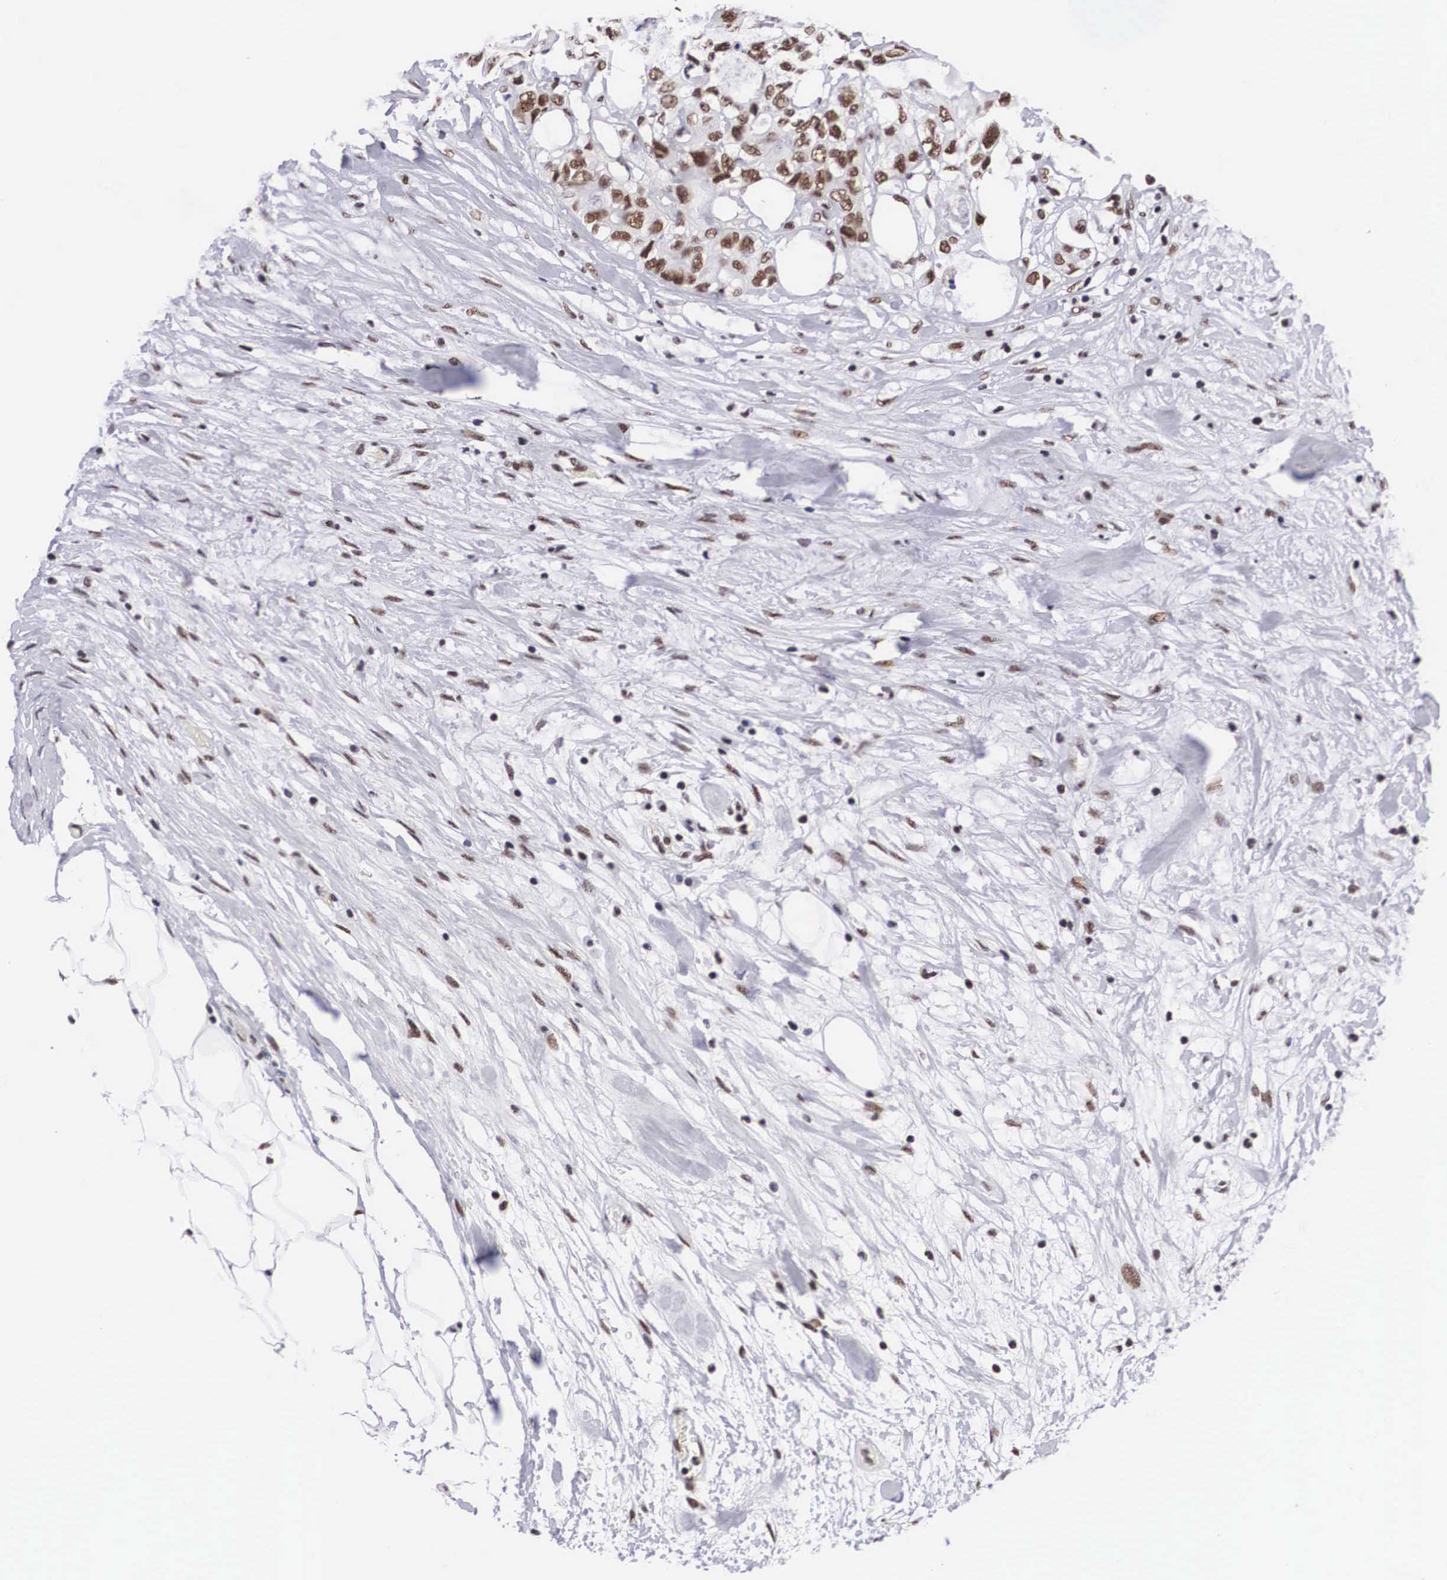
{"staining": {"intensity": "moderate", "quantity": ">75%", "location": "nuclear"}, "tissue": "colorectal cancer", "cell_type": "Tumor cells", "image_type": "cancer", "snomed": [{"axis": "morphology", "description": "Adenocarcinoma, NOS"}, {"axis": "topography", "description": "Rectum"}], "caption": "A brown stain highlights moderate nuclear staining of a protein in colorectal cancer (adenocarcinoma) tumor cells.", "gene": "SF3A1", "patient": {"sex": "female", "age": 57}}